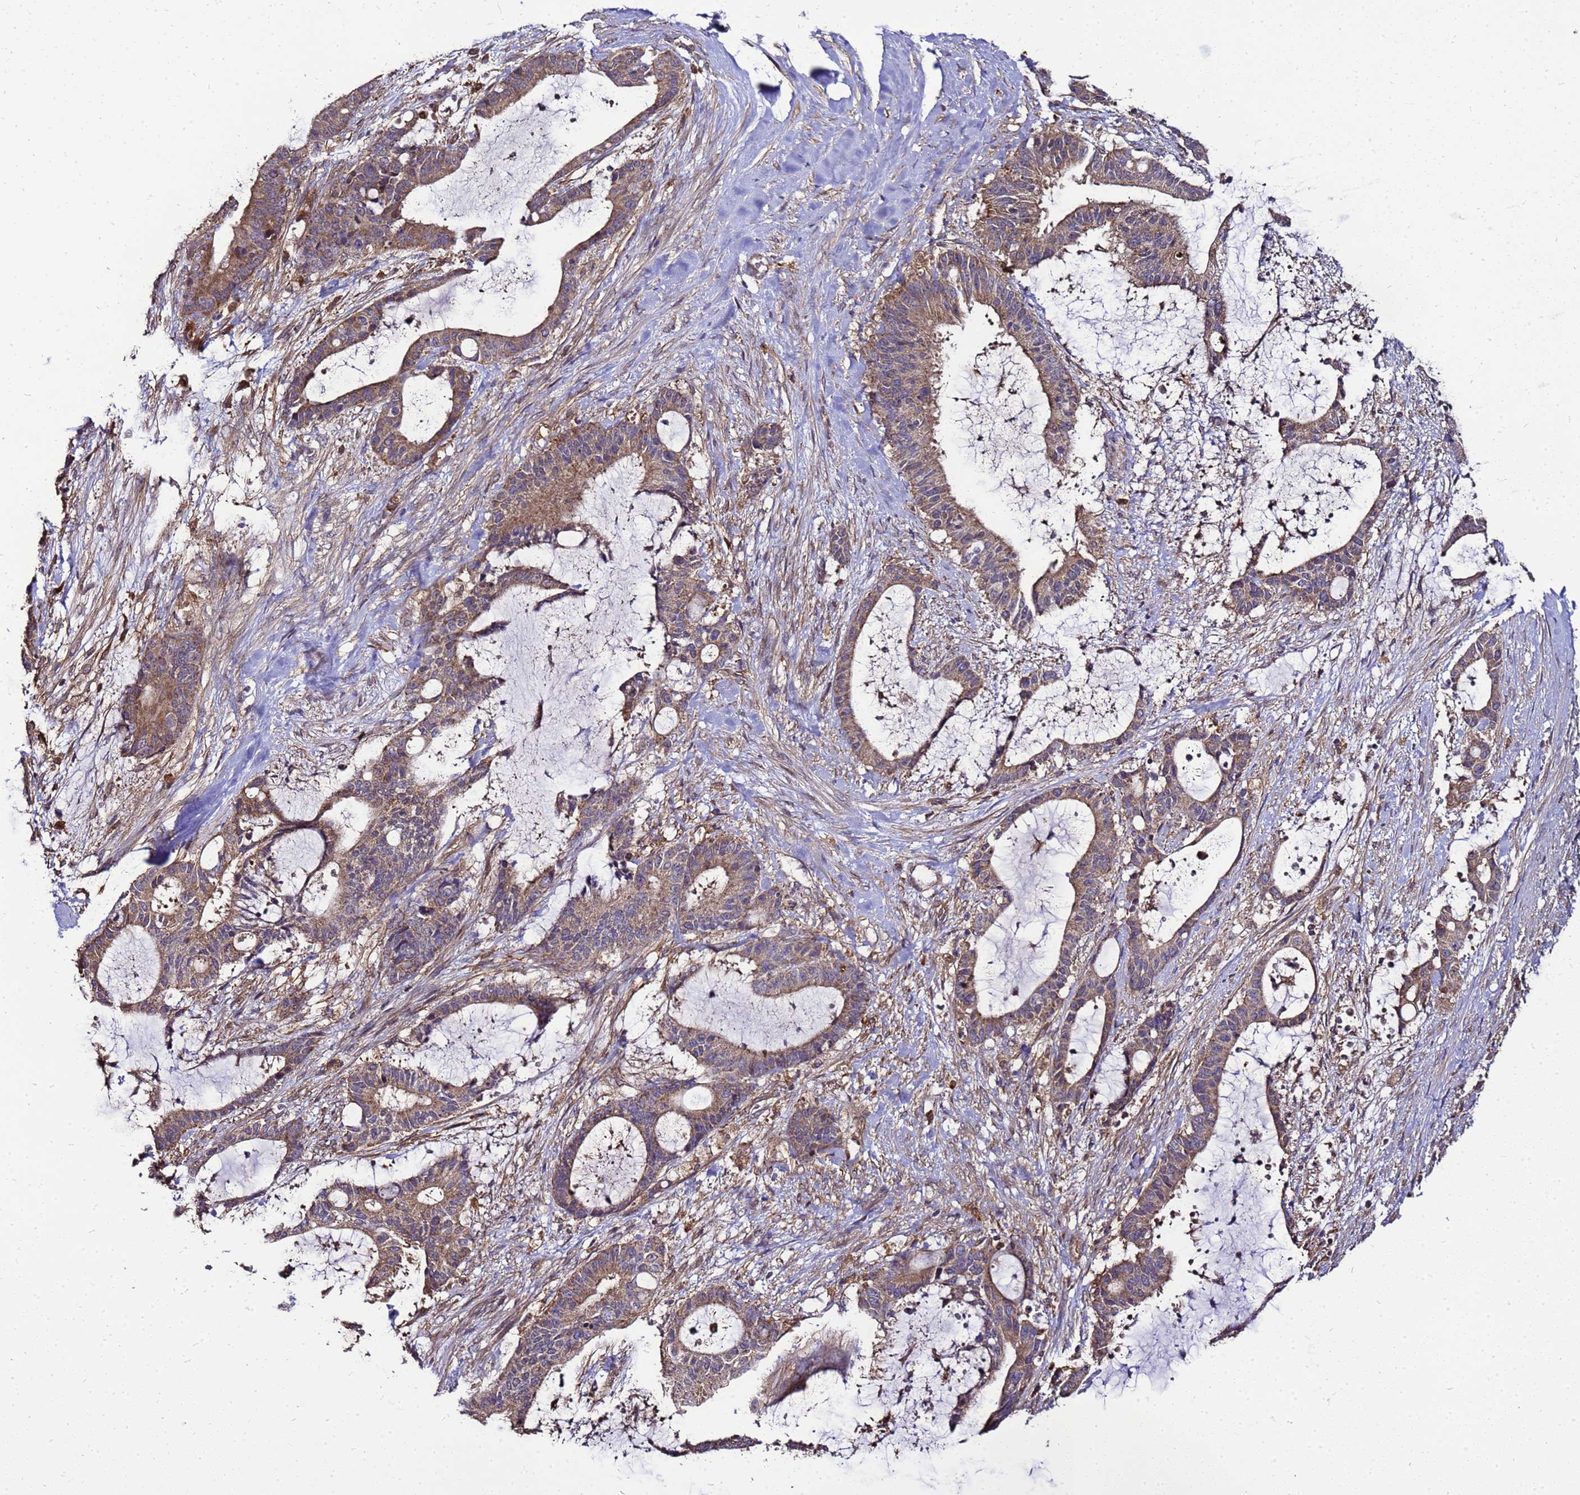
{"staining": {"intensity": "moderate", "quantity": ">75%", "location": "cytoplasmic/membranous"}, "tissue": "liver cancer", "cell_type": "Tumor cells", "image_type": "cancer", "snomed": [{"axis": "morphology", "description": "Normal tissue, NOS"}, {"axis": "morphology", "description": "Cholangiocarcinoma"}, {"axis": "topography", "description": "Liver"}, {"axis": "topography", "description": "Peripheral nerve tissue"}], "caption": "DAB (3,3'-diaminobenzidine) immunohistochemical staining of liver cancer shows moderate cytoplasmic/membranous protein staining in about >75% of tumor cells.", "gene": "TRABD", "patient": {"sex": "female", "age": 73}}